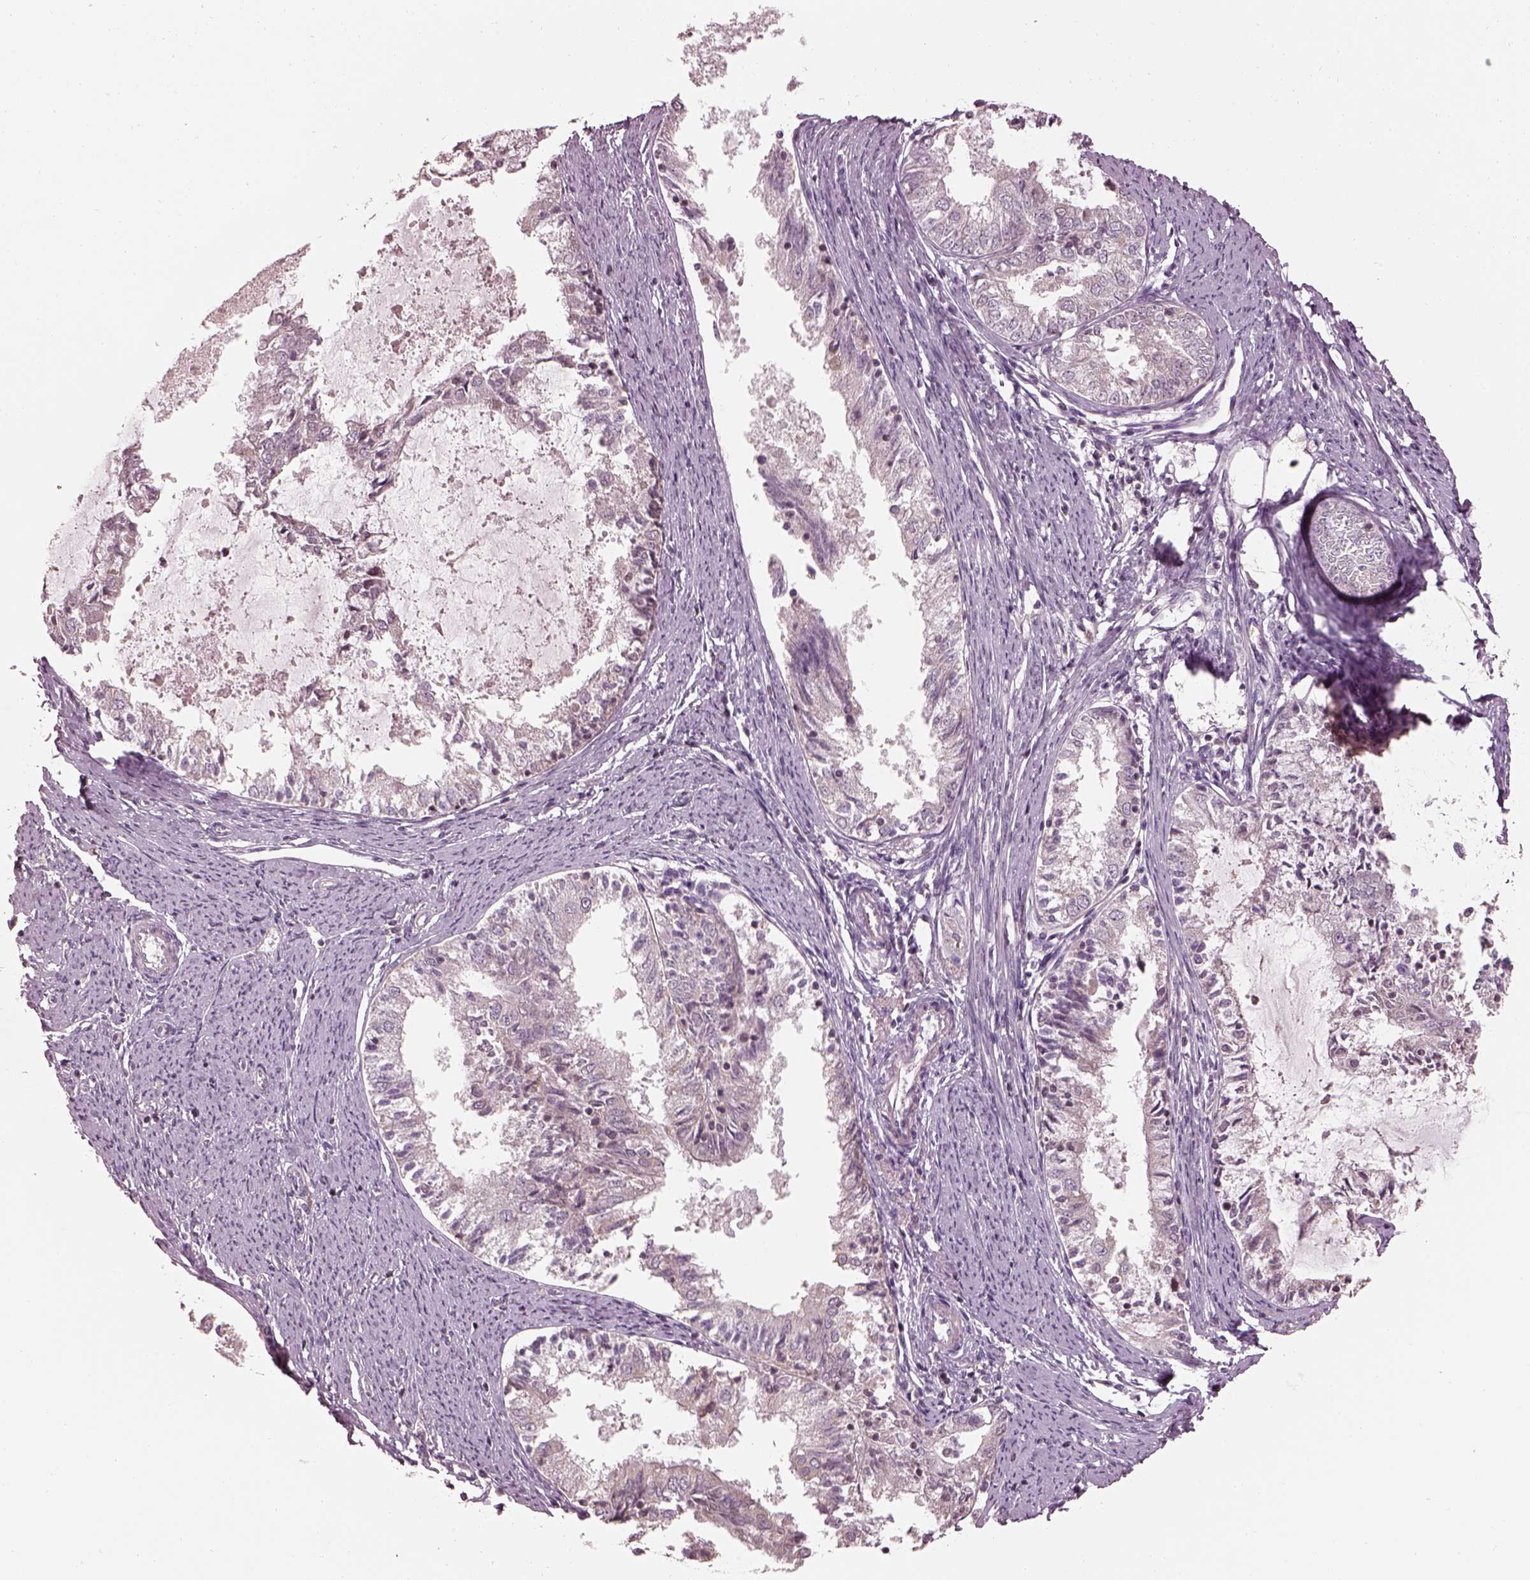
{"staining": {"intensity": "negative", "quantity": "none", "location": "none"}, "tissue": "endometrial cancer", "cell_type": "Tumor cells", "image_type": "cancer", "snomed": [{"axis": "morphology", "description": "Adenocarcinoma, NOS"}, {"axis": "topography", "description": "Endometrium"}], "caption": "DAB immunohistochemical staining of endometrial cancer (adenocarcinoma) demonstrates no significant positivity in tumor cells.", "gene": "TLX3", "patient": {"sex": "female", "age": 57}}